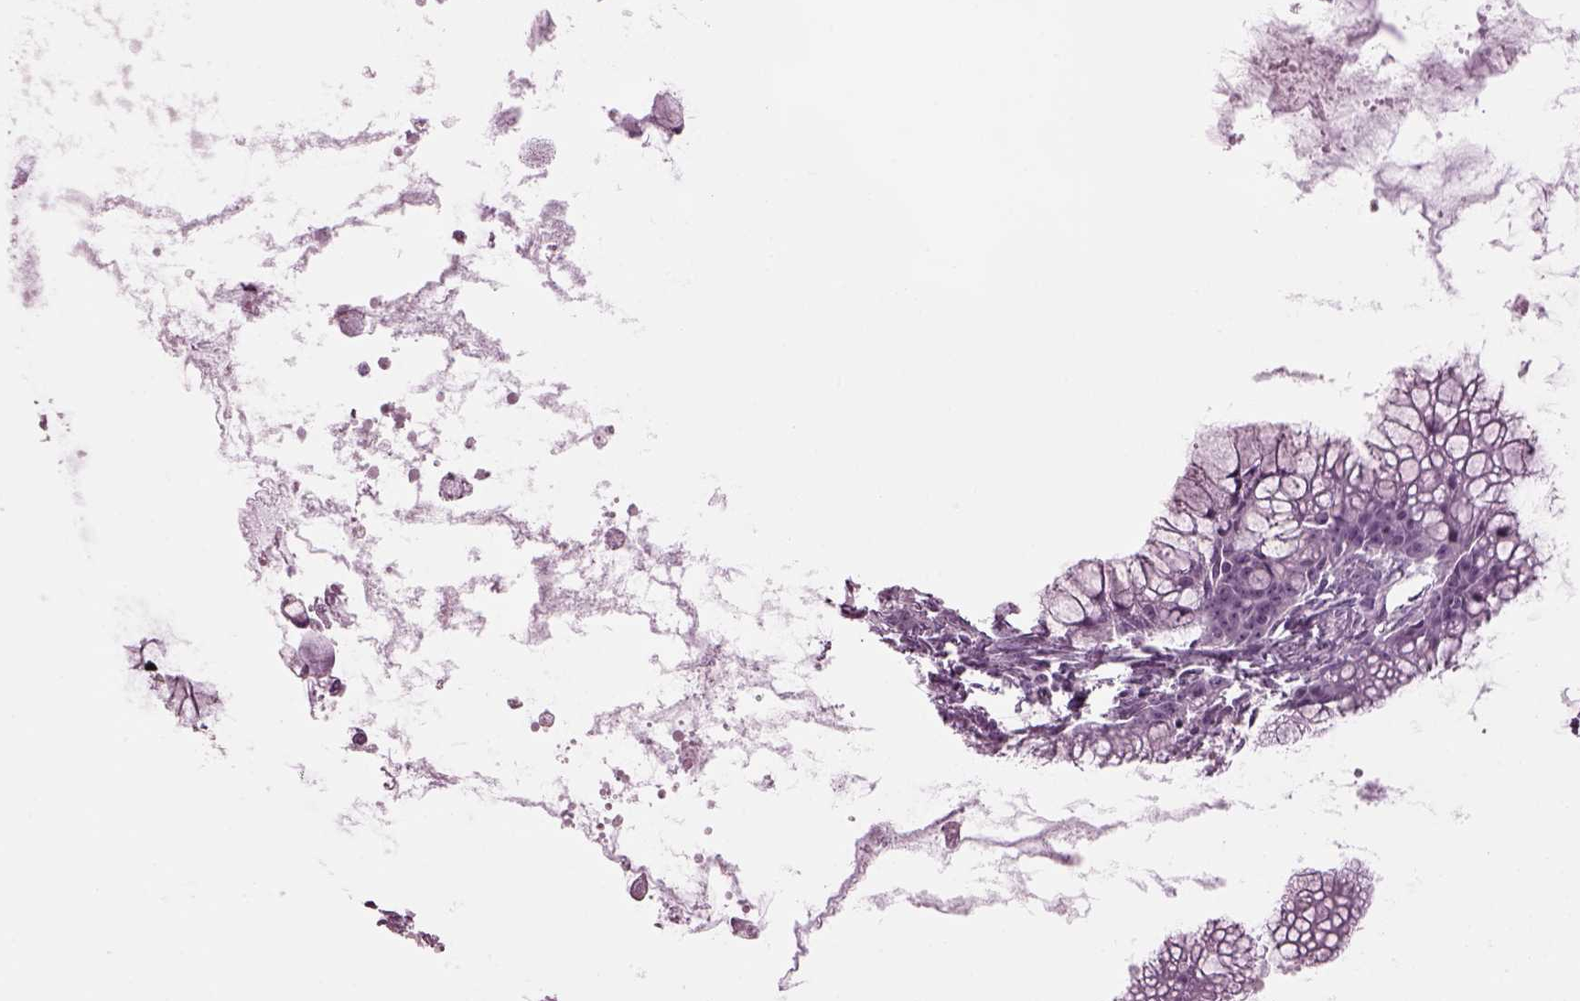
{"staining": {"intensity": "negative", "quantity": "none", "location": "none"}, "tissue": "ovarian cancer", "cell_type": "Tumor cells", "image_type": "cancer", "snomed": [{"axis": "morphology", "description": "Cystadenocarcinoma, mucinous, NOS"}, {"axis": "topography", "description": "Ovary"}], "caption": "High magnification brightfield microscopy of ovarian mucinous cystadenocarcinoma stained with DAB (3,3'-diaminobenzidine) (brown) and counterstained with hematoxylin (blue): tumor cells show no significant positivity.", "gene": "TPPP2", "patient": {"sex": "female", "age": 41}}